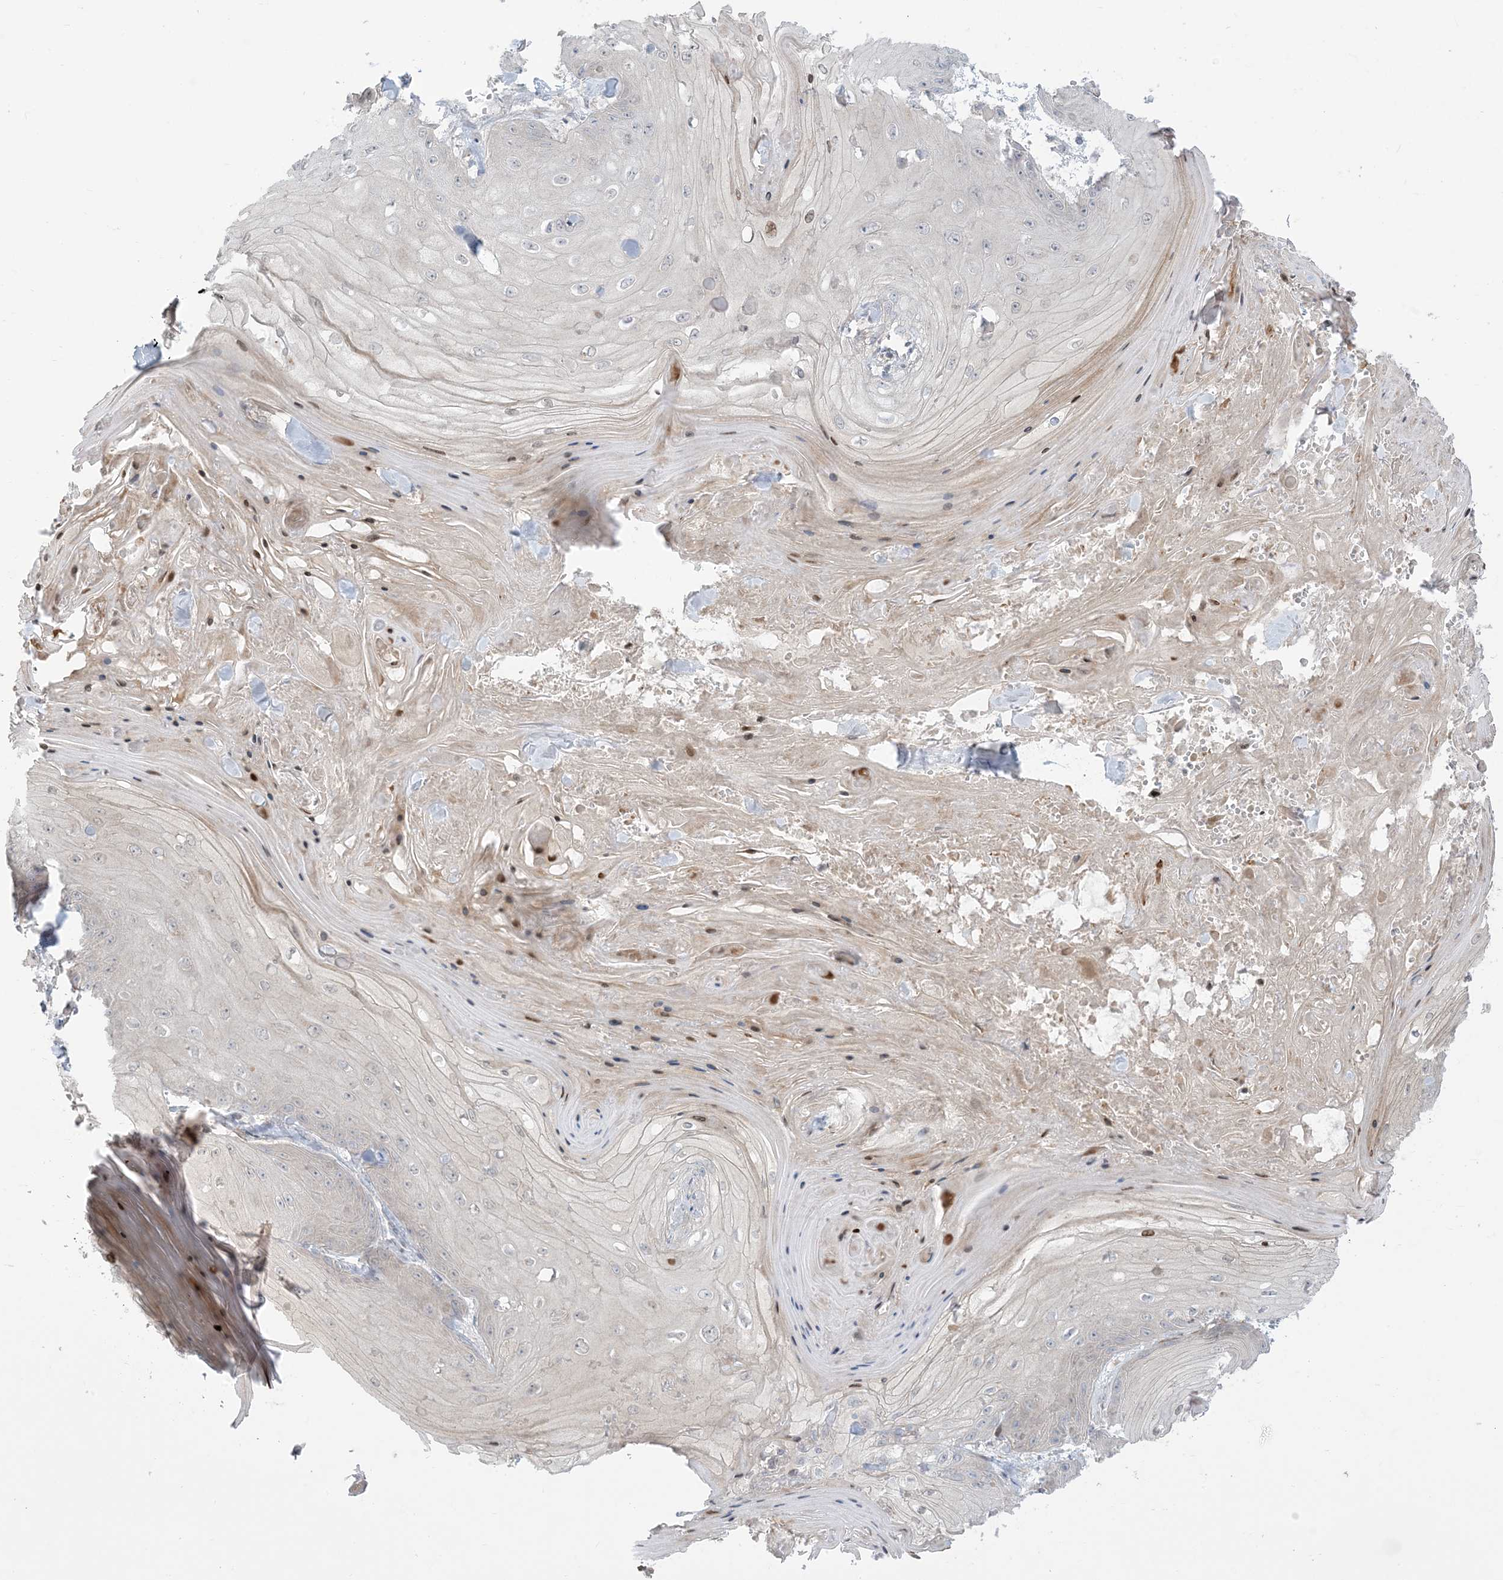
{"staining": {"intensity": "negative", "quantity": "none", "location": "none"}, "tissue": "skin cancer", "cell_type": "Tumor cells", "image_type": "cancer", "snomed": [{"axis": "morphology", "description": "Squamous cell carcinoma, NOS"}, {"axis": "topography", "description": "Skin"}], "caption": "The photomicrograph shows no significant expression in tumor cells of skin cancer.", "gene": "AFTPH", "patient": {"sex": "male", "age": 74}}